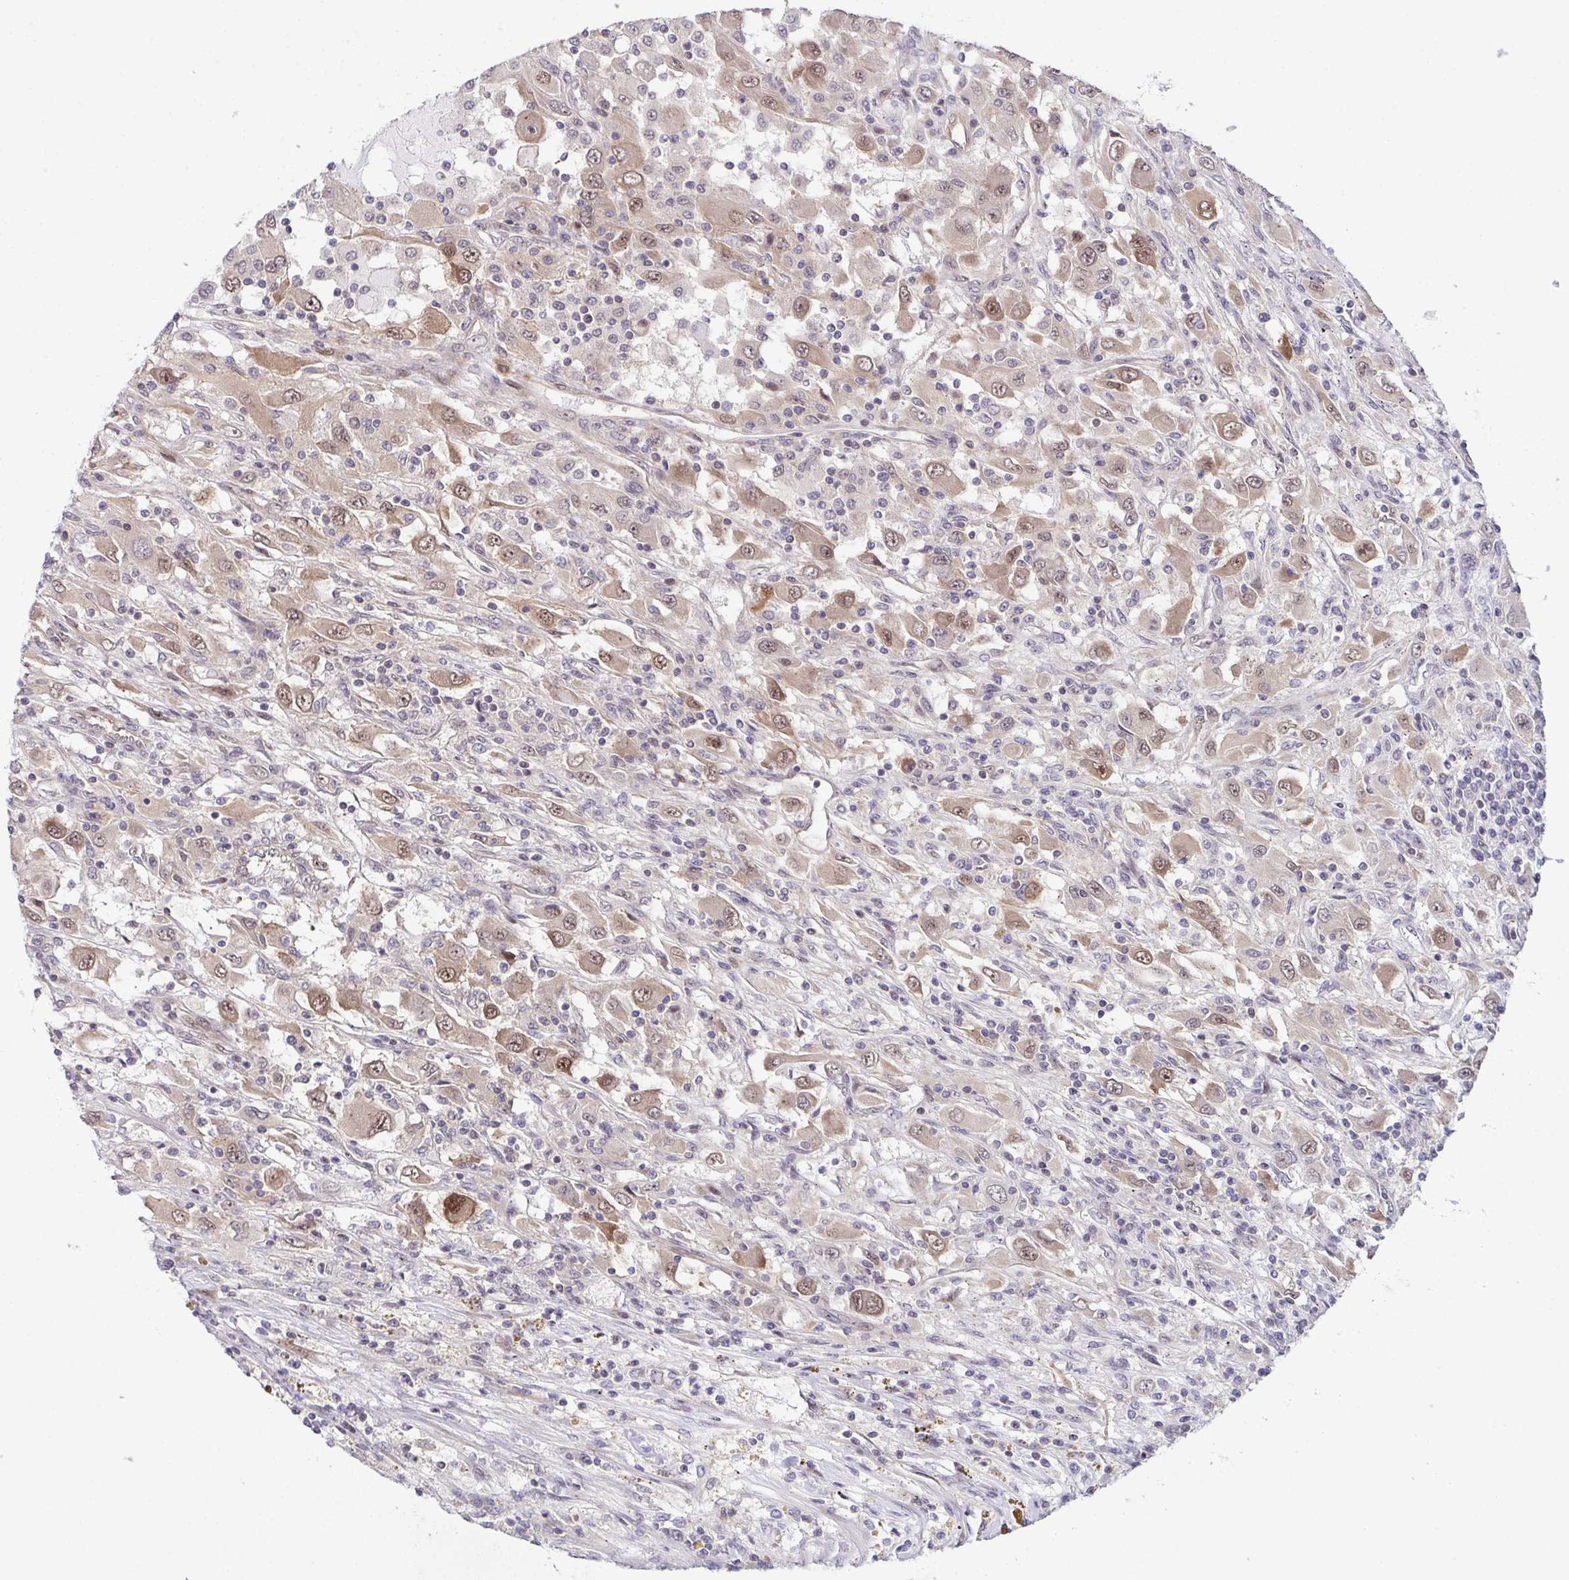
{"staining": {"intensity": "weak", "quantity": "25%-75%", "location": "cytoplasmic/membranous,nuclear"}, "tissue": "renal cancer", "cell_type": "Tumor cells", "image_type": "cancer", "snomed": [{"axis": "morphology", "description": "Adenocarcinoma, NOS"}, {"axis": "topography", "description": "Kidney"}], "caption": "There is low levels of weak cytoplasmic/membranous and nuclear expression in tumor cells of renal cancer (adenocarcinoma), as demonstrated by immunohistochemical staining (brown color).", "gene": "DNAJB1", "patient": {"sex": "female", "age": 67}}